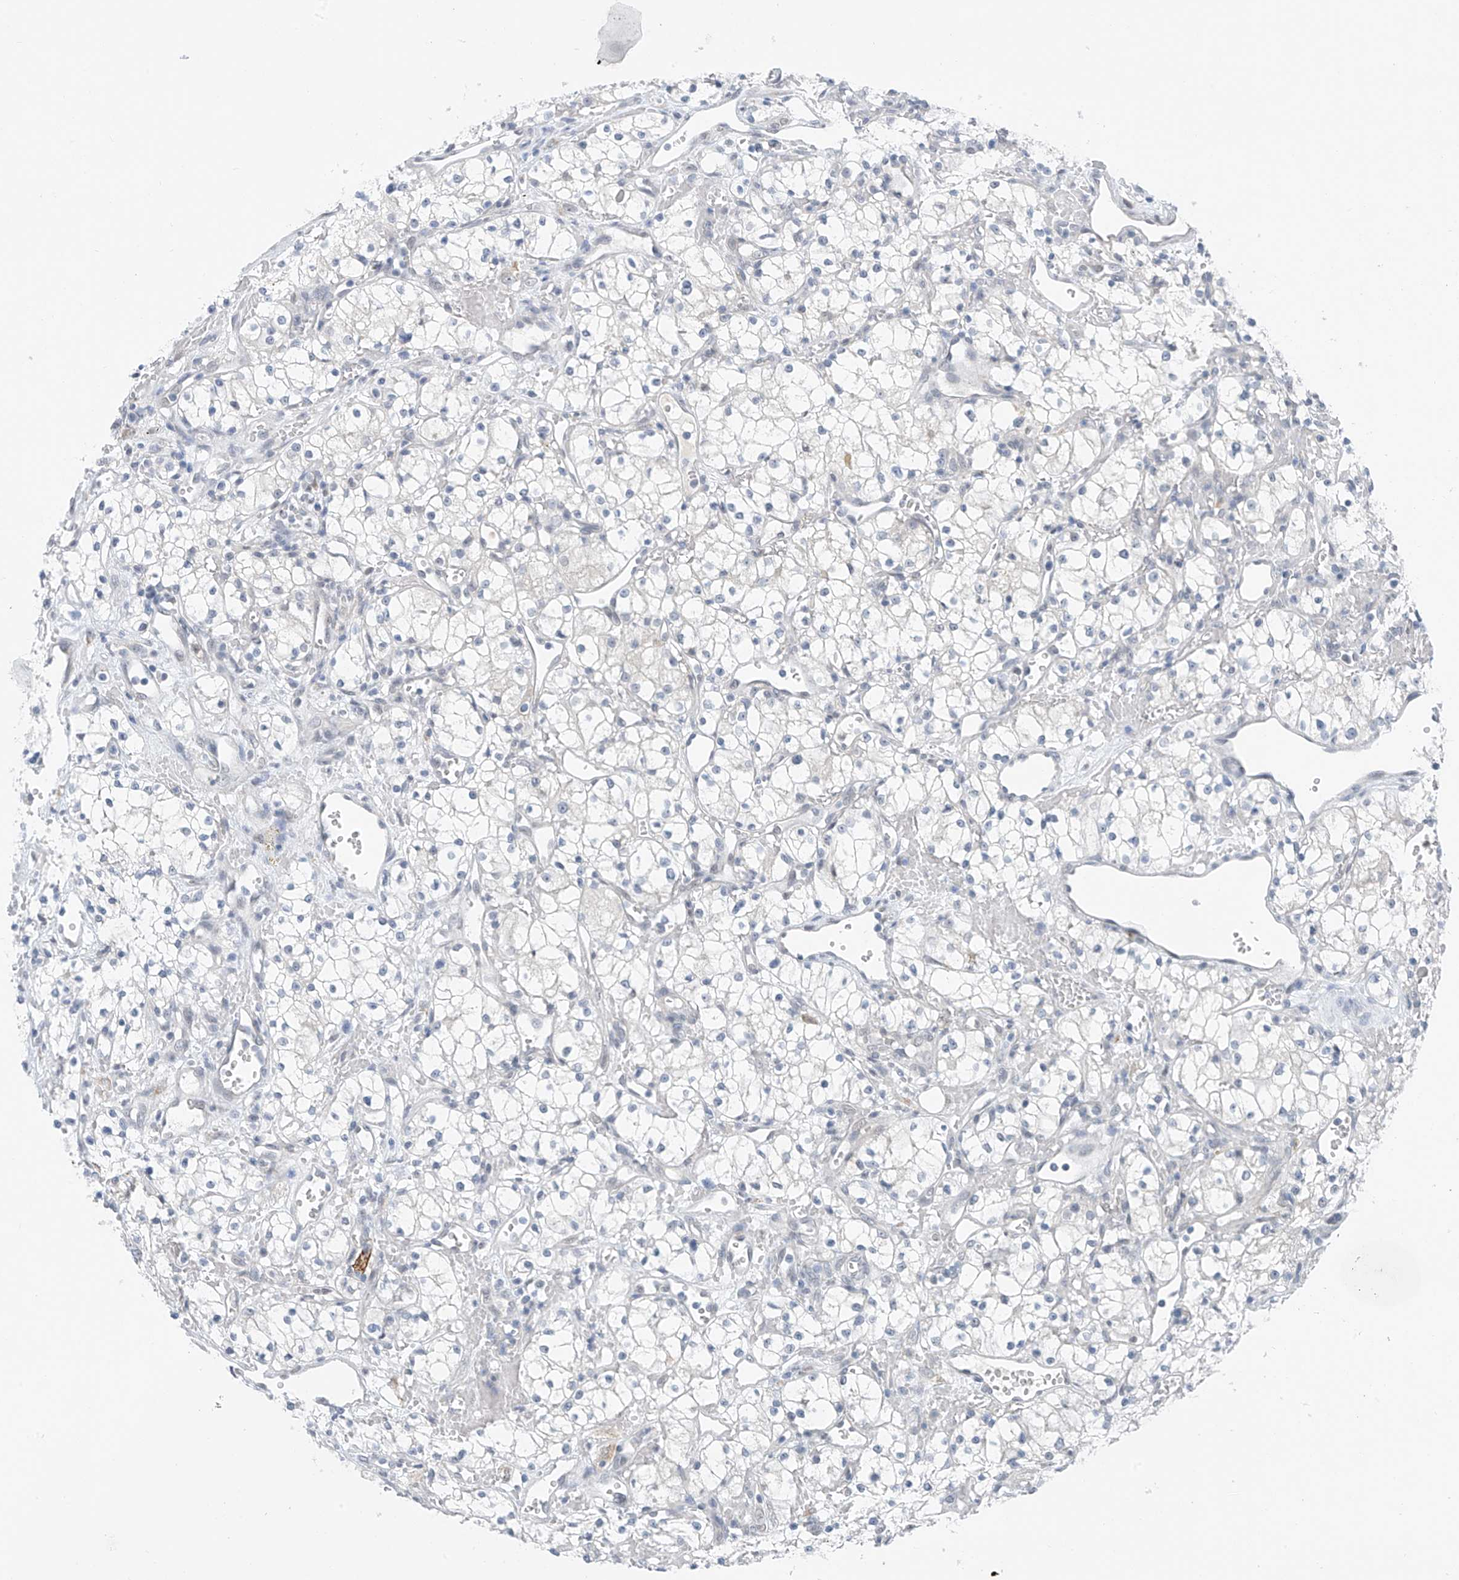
{"staining": {"intensity": "negative", "quantity": "none", "location": "none"}, "tissue": "renal cancer", "cell_type": "Tumor cells", "image_type": "cancer", "snomed": [{"axis": "morphology", "description": "Adenocarcinoma, NOS"}, {"axis": "topography", "description": "Kidney"}], "caption": "IHC image of neoplastic tissue: human adenocarcinoma (renal) stained with DAB exhibits no significant protein positivity in tumor cells.", "gene": "CYP4V2", "patient": {"sex": "male", "age": 59}}